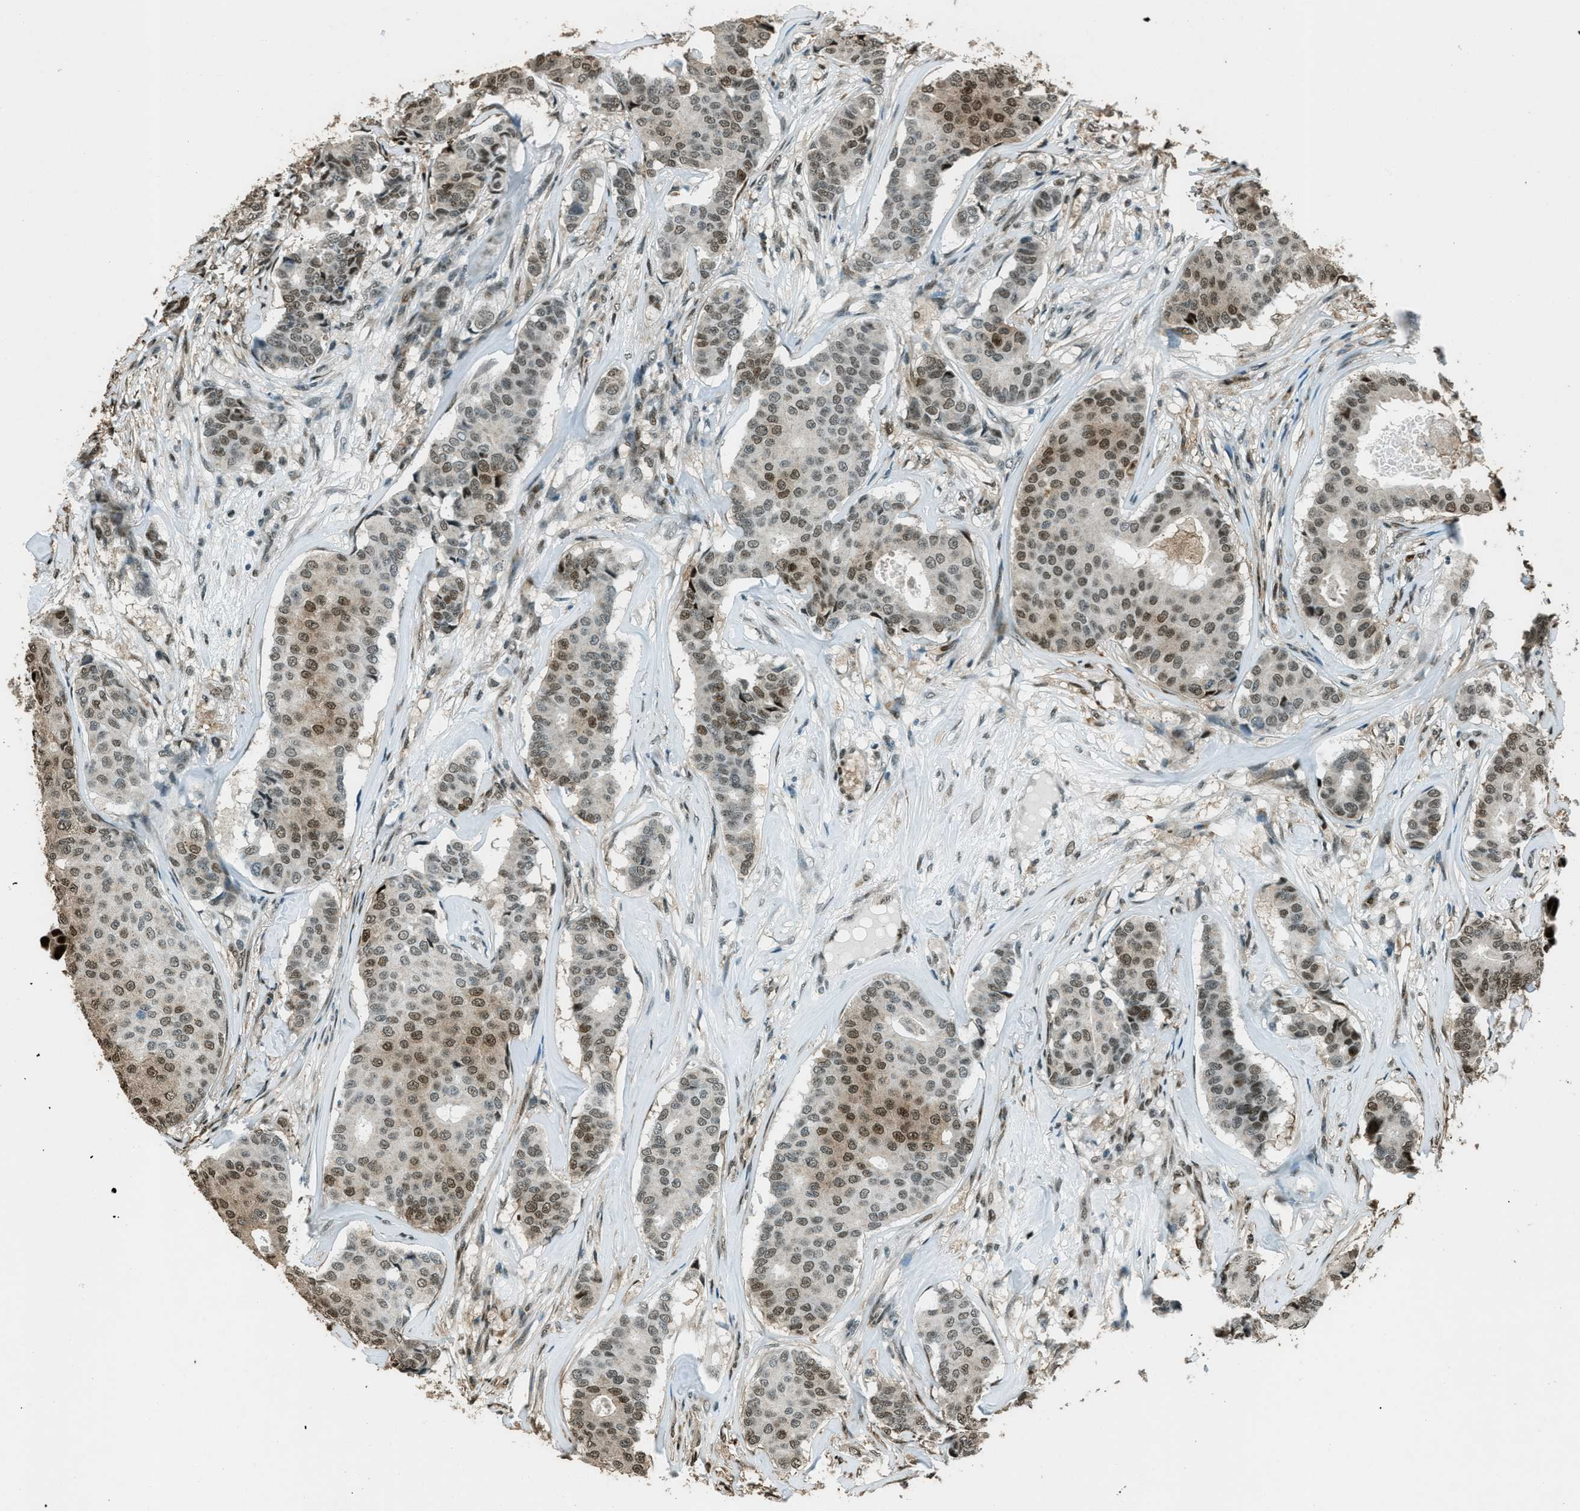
{"staining": {"intensity": "weak", "quantity": "25%-75%", "location": "cytoplasmic/membranous,nuclear"}, "tissue": "breast cancer", "cell_type": "Tumor cells", "image_type": "cancer", "snomed": [{"axis": "morphology", "description": "Duct carcinoma"}, {"axis": "topography", "description": "Breast"}], "caption": "The image exhibits a brown stain indicating the presence of a protein in the cytoplasmic/membranous and nuclear of tumor cells in breast cancer (infiltrating ductal carcinoma).", "gene": "TARDBP", "patient": {"sex": "female", "age": 75}}